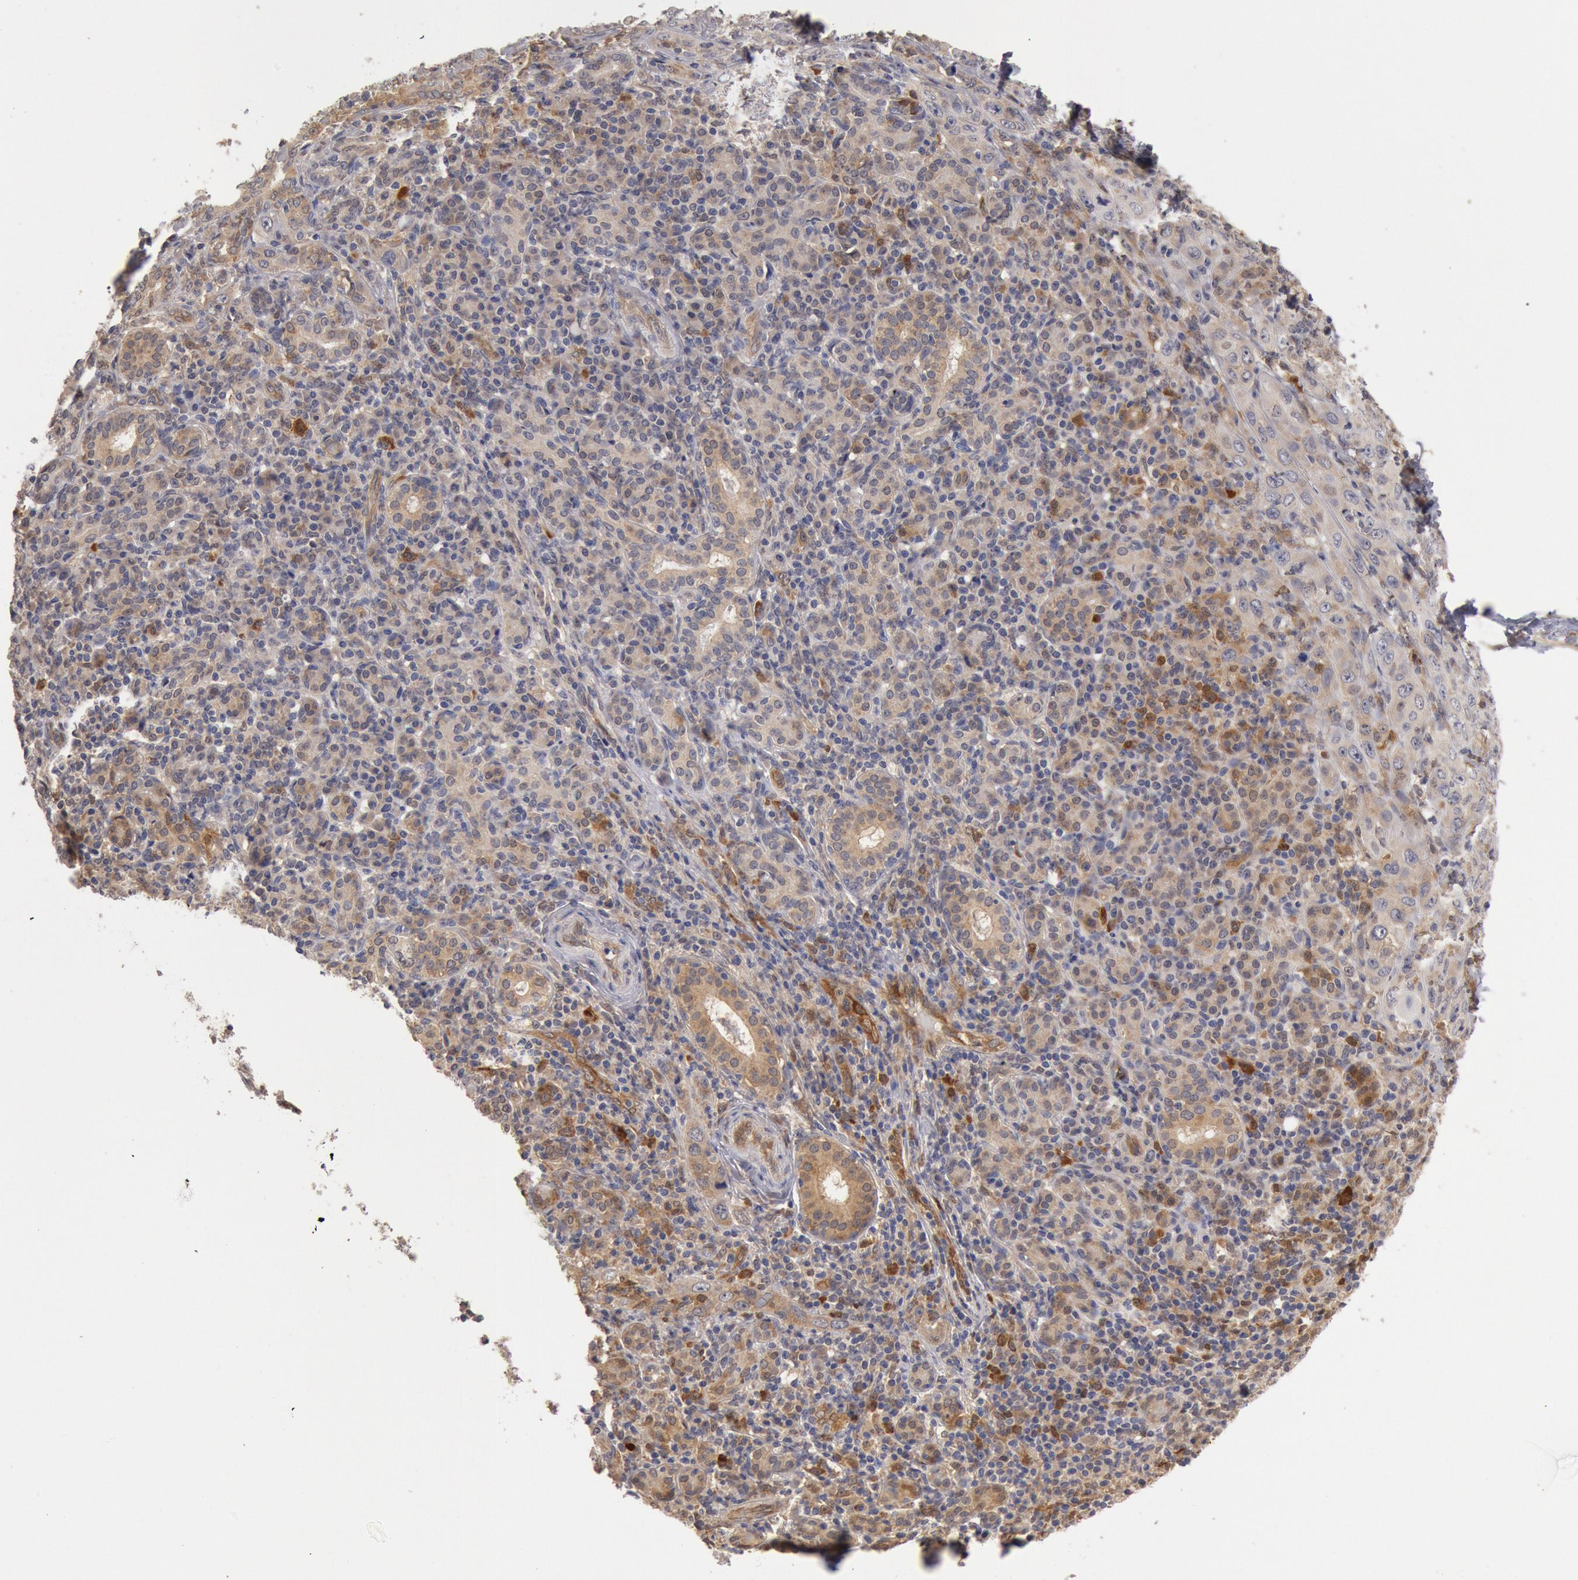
{"staining": {"intensity": "weak", "quantity": "<25%", "location": "cytoplasmic/membranous"}, "tissue": "skin cancer", "cell_type": "Tumor cells", "image_type": "cancer", "snomed": [{"axis": "morphology", "description": "Squamous cell carcinoma, NOS"}, {"axis": "topography", "description": "Skin"}], "caption": "Image shows no significant protein positivity in tumor cells of squamous cell carcinoma (skin). (Stains: DAB immunohistochemistry with hematoxylin counter stain, Microscopy: brightfield microscopy at high magnification).", "gene": "DNAJA1", "patient": {"sex": "male", "age": 84}}